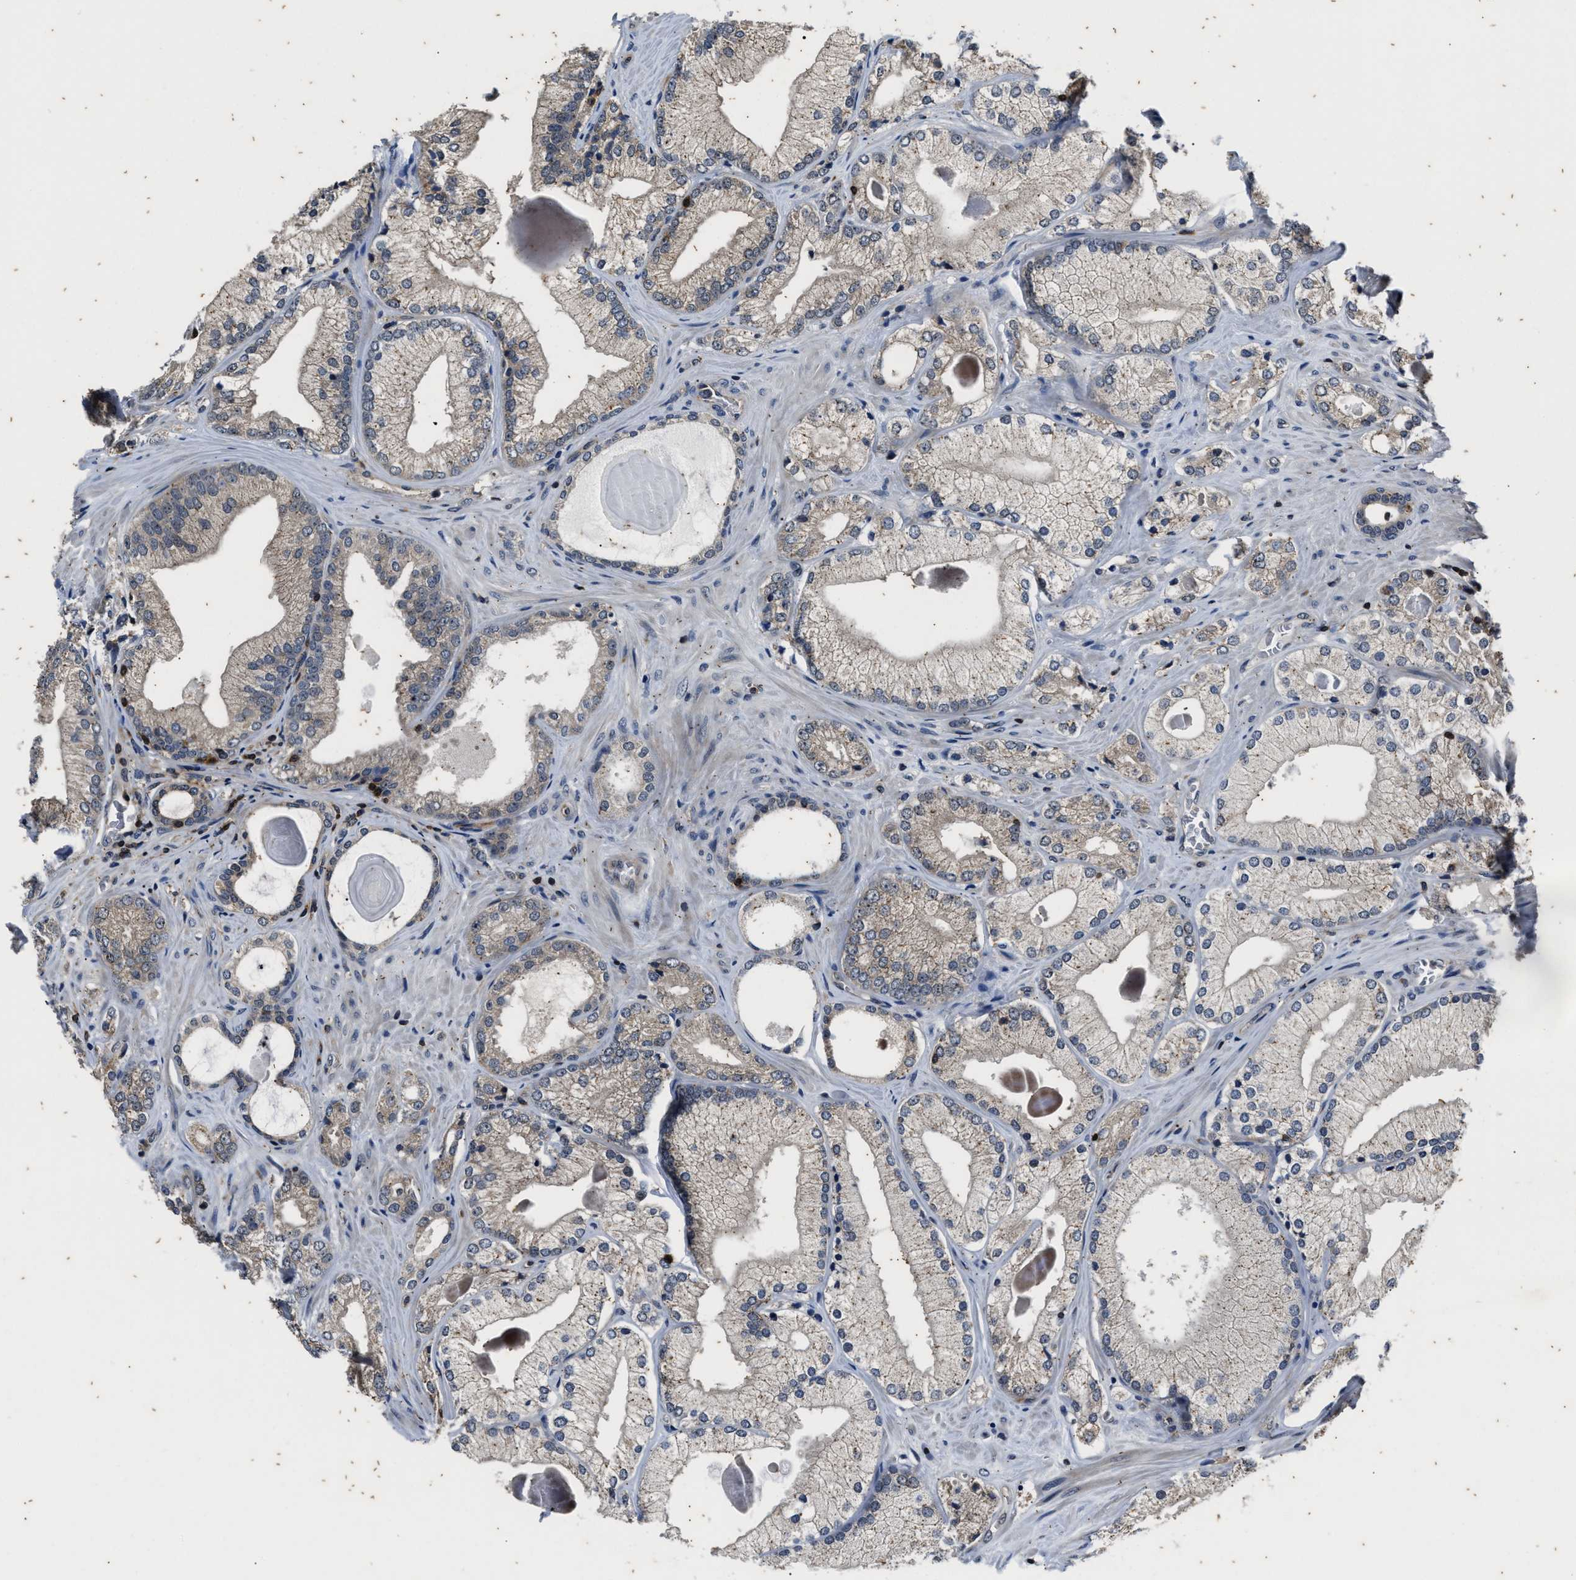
{"staining": {"intensity": "negative", "quantity": "none", "location": "none"}, "tissue": "prostate cancer", "cell_type": "Tumor cells", "image_type": "cancer", "snomed": [{"axis": "morphology", "description": "Adenocarcinoma, Low grade"}, {"axis": "topography", "description": "Prostate"}], "caption": "Immunohistochemistry image of neoplastic tissue: human prostate cancer (low-grade adenocarcinoma) stained with DAB displays no significant protein staining in tumor cells.", "gene": "PTPN7", "patient": {"sex": "male", "age": 65}}